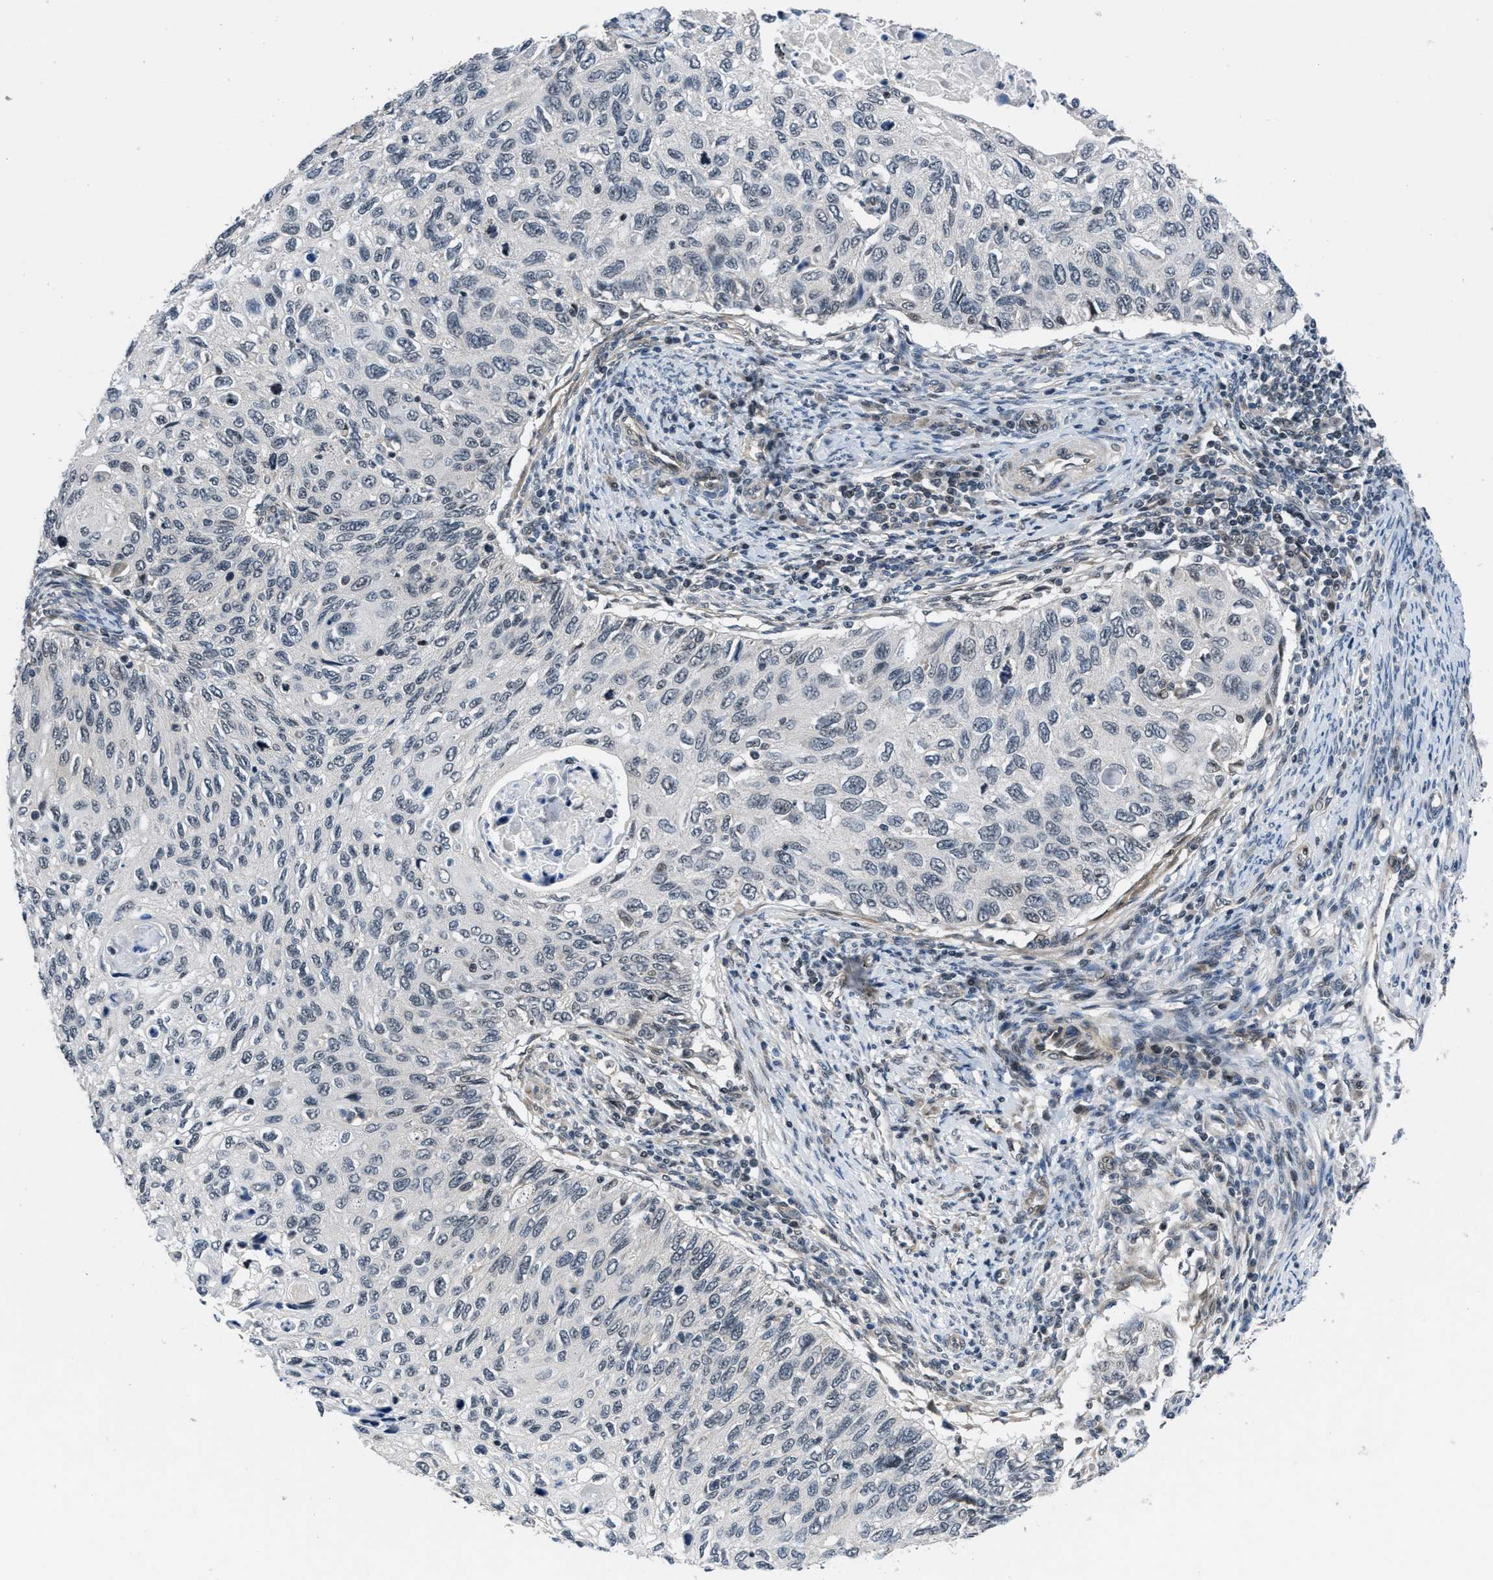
{"staining": {"intensity": "negative", "quantity": "none", "location": "none"}, "tissue": "cervical cancer", "cell_type": "Tumor cells", "image_type": "cancer", "snomed": [{"axis": "morphology", "description": "Squamous cell carcinoma, NOS"}, {"axis": "topography", "description": "Cervix"}], "caption": "IHC histopathology image of human cervical cancer stained for a protein (brown), which displays no positivity in tumor cells. (Immunohistochemistry (ihc), brightfield microscopy, high magnification).", "gene": "SETD5", "patient": {"sex": "female", "age": 70}}